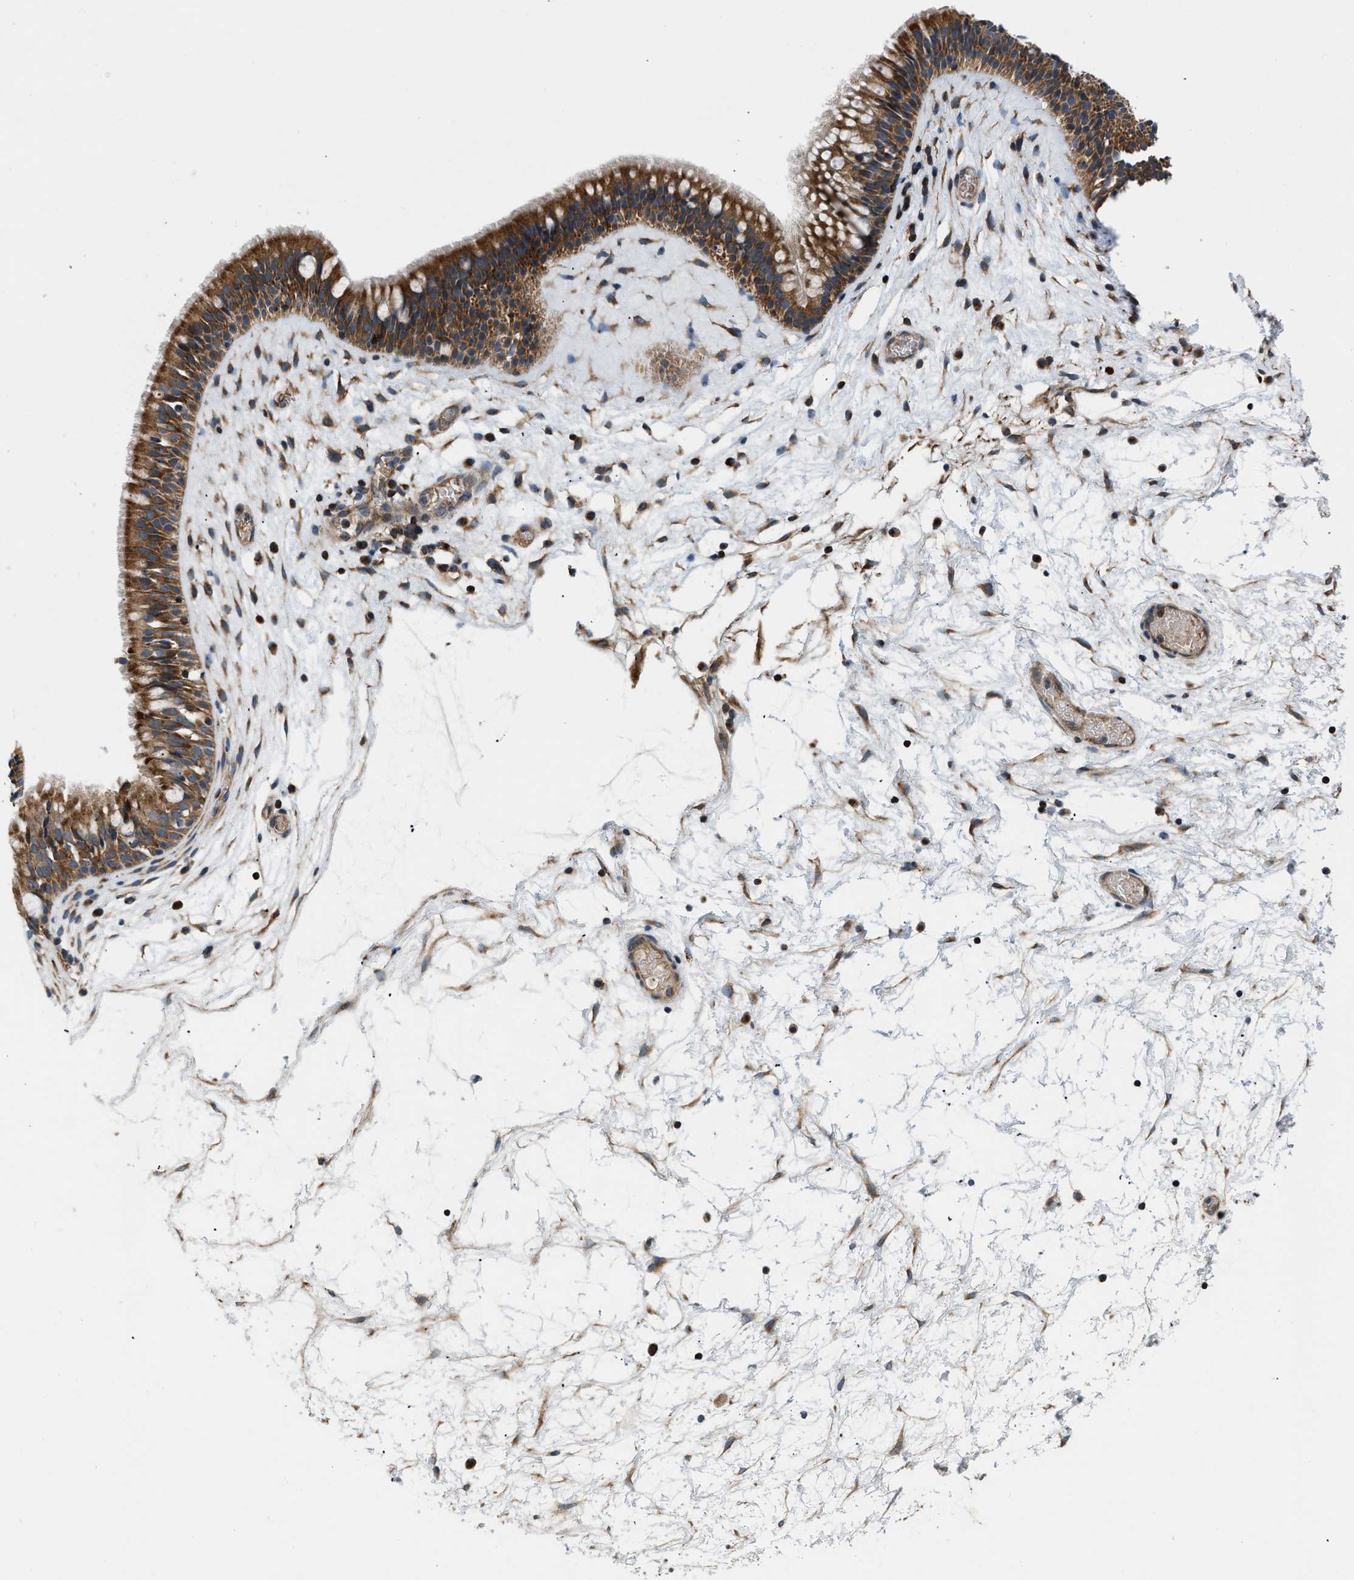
{"staining": {"intensity": "strong", "quantity": ">75%", "location": "cytoplasmic/membranous"}, "tissue": "nasopharynx", "cell_type": "Respiratory epithelial cells", "image_type": "normal", "snomed": [{"axis": "morphology", "description": "Normal tissue, NOS"}, {"axis": "morphology", "description": "Inflammation, NOS"}, {"axis": "topography", "description": "Nasopharynx"}], "caption": "Nasopharynx stained with a brown dye exhibits strong cytoplasmic/membranous positive expression in approximately >75% of respiratory epithelial cells.", "gene": "OPTN", "patient": {"sex": "male", "age": 48}}